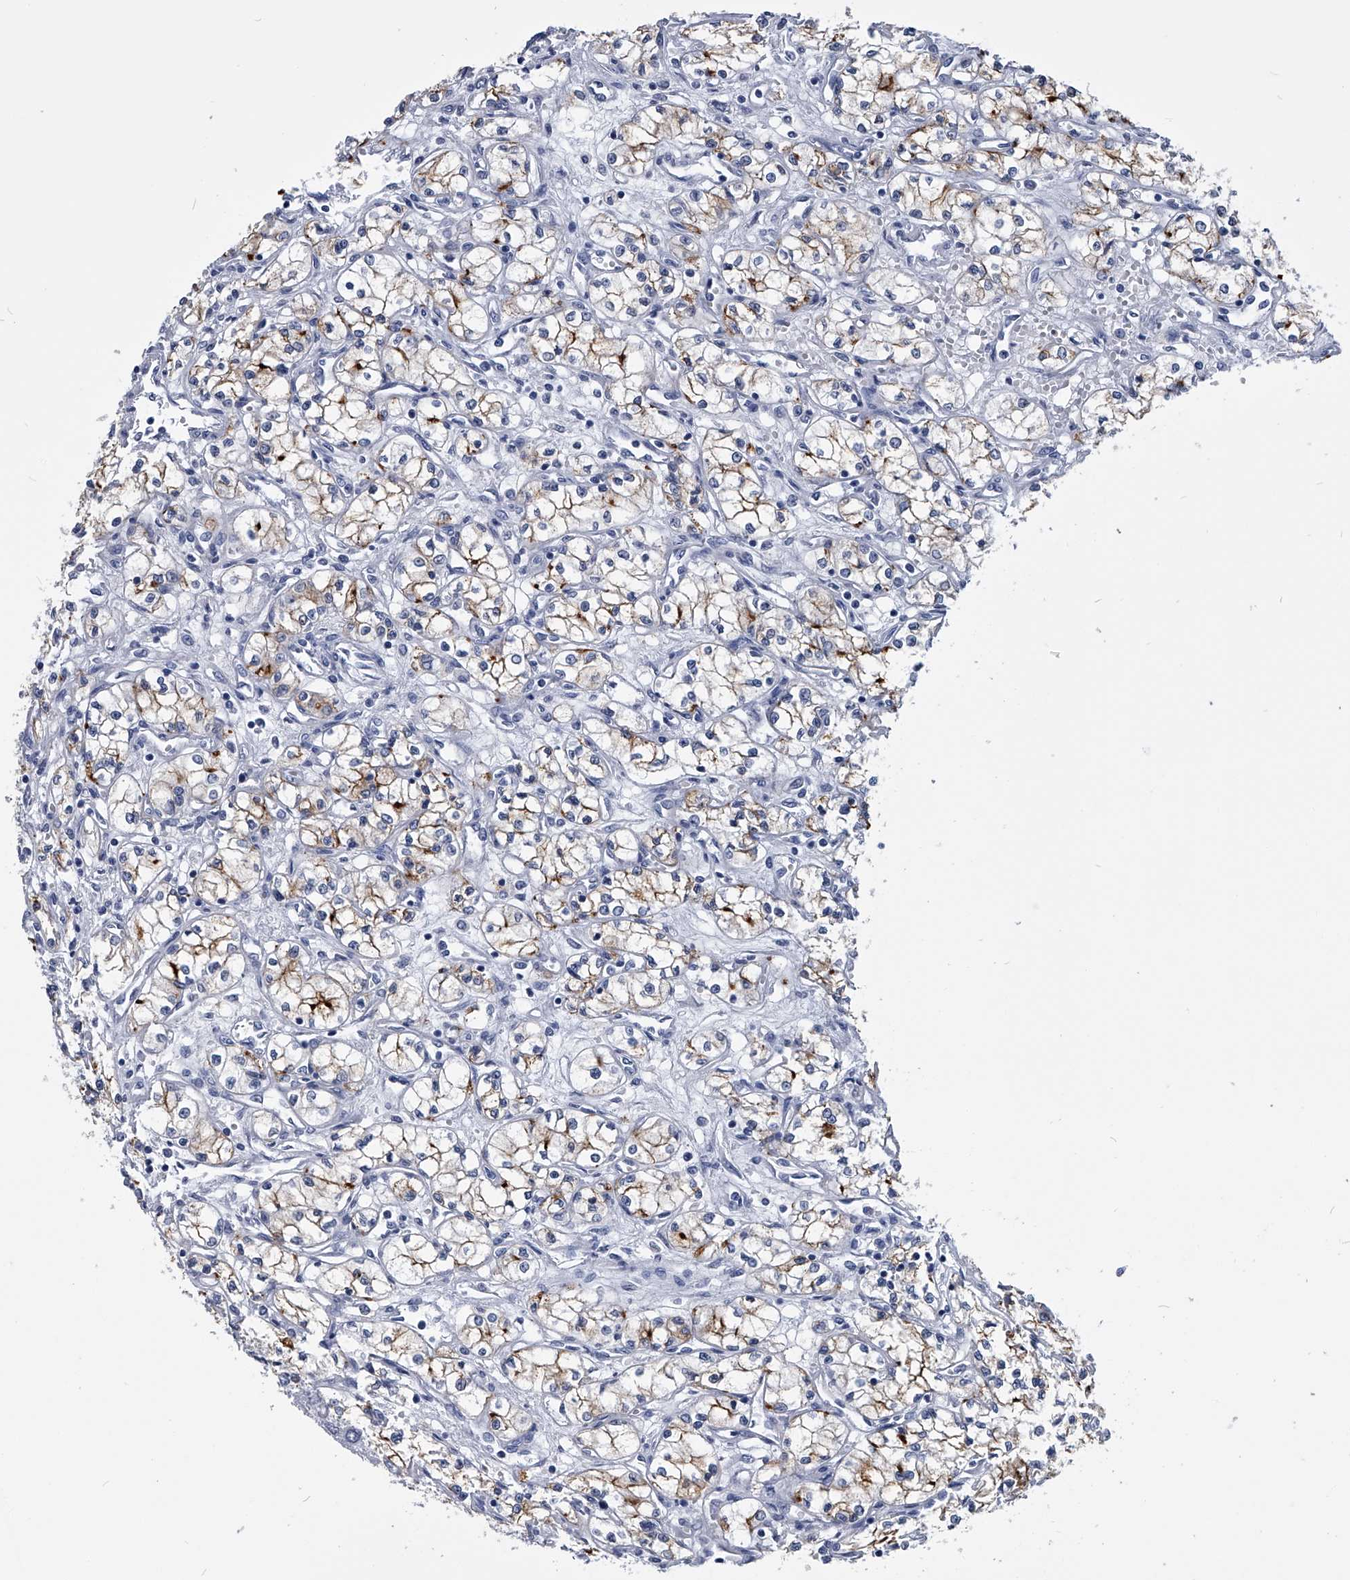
{"staining": {"intensity": "moderate", "quantity": ">75%", "location": "cytoplasmic/membranous"}, "tissue": "renal cancer", "cell_type": "Tumor cells", "image_type": "cancer", "snomed": [{"axis": "morphology", "description": "Normal tissue, NOS"}, {"axis": "morphology", "description": "Adenocarcinoma, NOS"}, {"axis": "topography", "description": "Kidney"}], "caption": "Immunohistochemistry (IHC) histopathology image of neoplastic tissue: human renal cancer (adenocarcinoma) stained using immunohistochemistry (IHC) demonstrates medium levels of moderate protein expression localized specifically in the cytoplasmic/membranous of tumor cells, appearing as a cytoplasmic/membranous brown color.", "gene": "PDXK", "patient": {"sex": "male", "age": 59}}